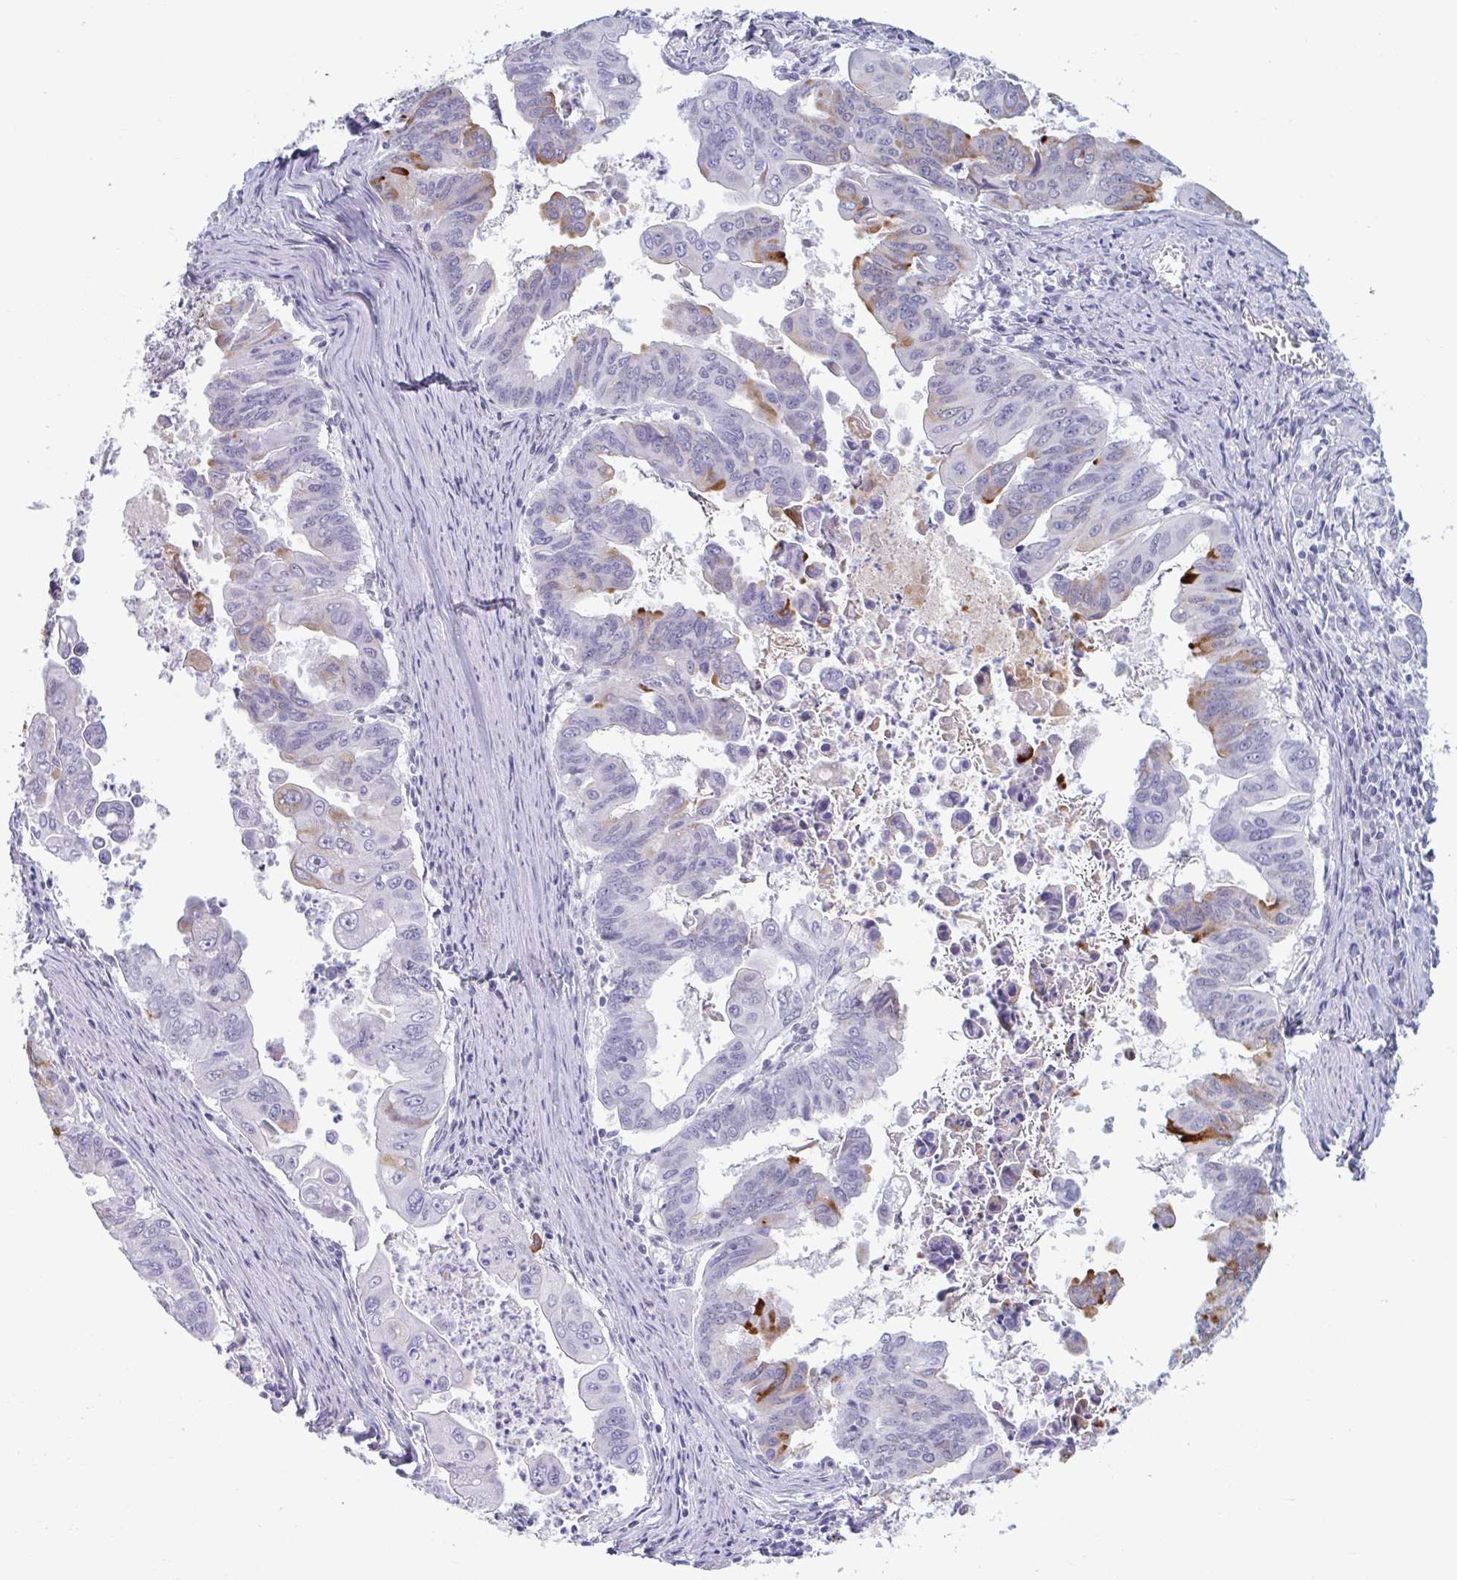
{"staining": {"intensity": "strong", "quantity": "<25%", "location": "cytoplasmic/membranous"}, "tissue": "stomach cancer", "cell_type": "Tumor cells", "image_type": "cancer", "snomed": [{"axis": "morphology", "description": "Adenocarcinoma, NOS"}, {"axis": "topography", "description": "Stomach, upper"}], "caption": "IHC histopathology image of adenocarcinoma (stomach) stained for a protein (brown), which displays medium levels of strong cytoplasmic/membranous positivity in approximately <25% of tumor cells.", "gene": "MSMB", "patient": {"sex": "male", "age": 80}}